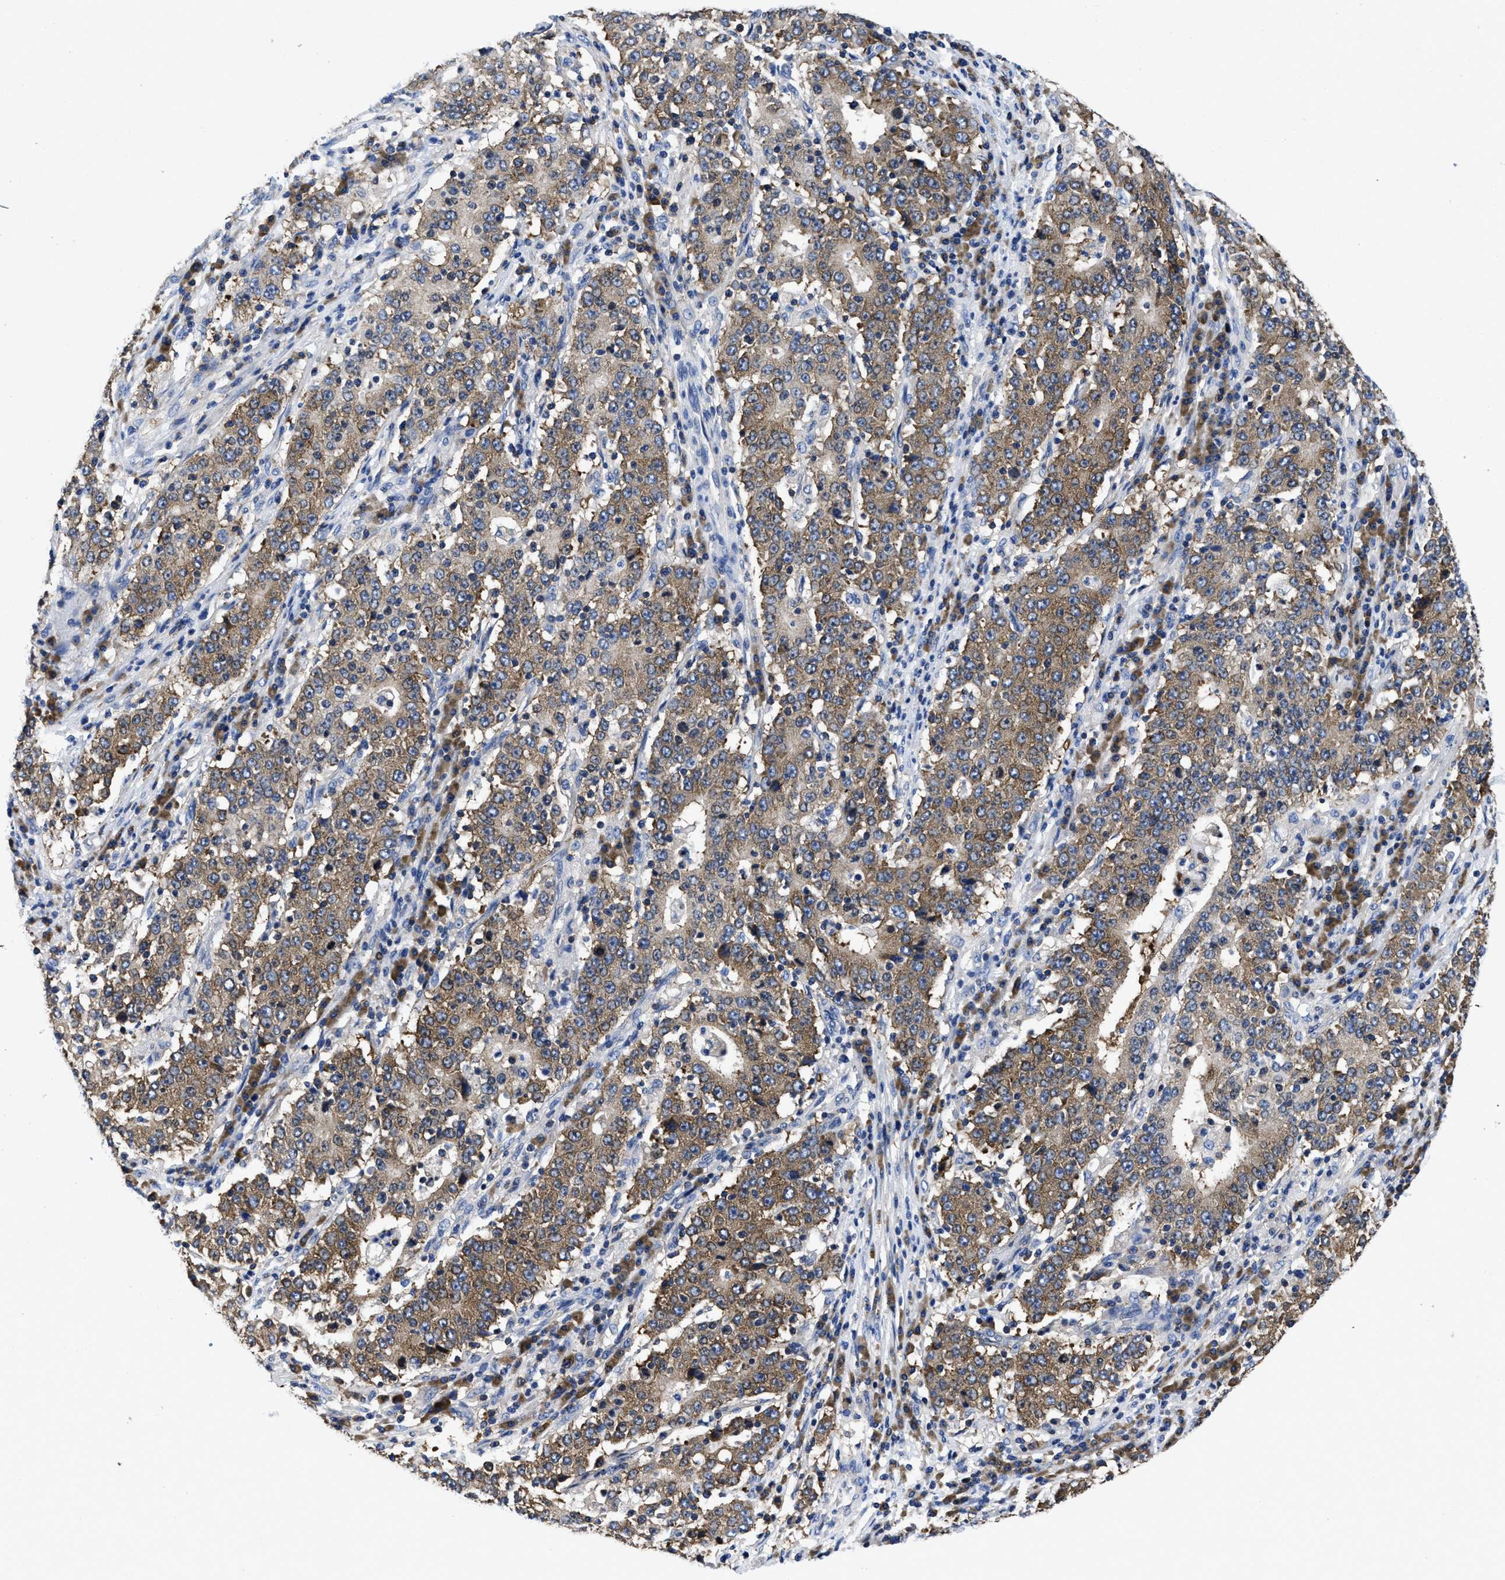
{"staining": {"intensity": "moderate", "quantity": ">75%", "location": "cytoplasmic/membranous"}, "tissue": "stomach cancer", "cell_type": "Tumor cells", "image_type": "cancer", "snomed": [{"axis": "morphology", "description": "Adenocarcinoma, NOS"}, {"axis": "topography", "description": "Stomach"}], "caption": "Immunohistochemistry of human adenocarcinoma (stomach) demonstrates medium levels of moderate cytoplasmic/membranous positivity in about >75% of tumor cells.", "gene": "YARS1", "patient": {"sex": "male", "age": 59}}